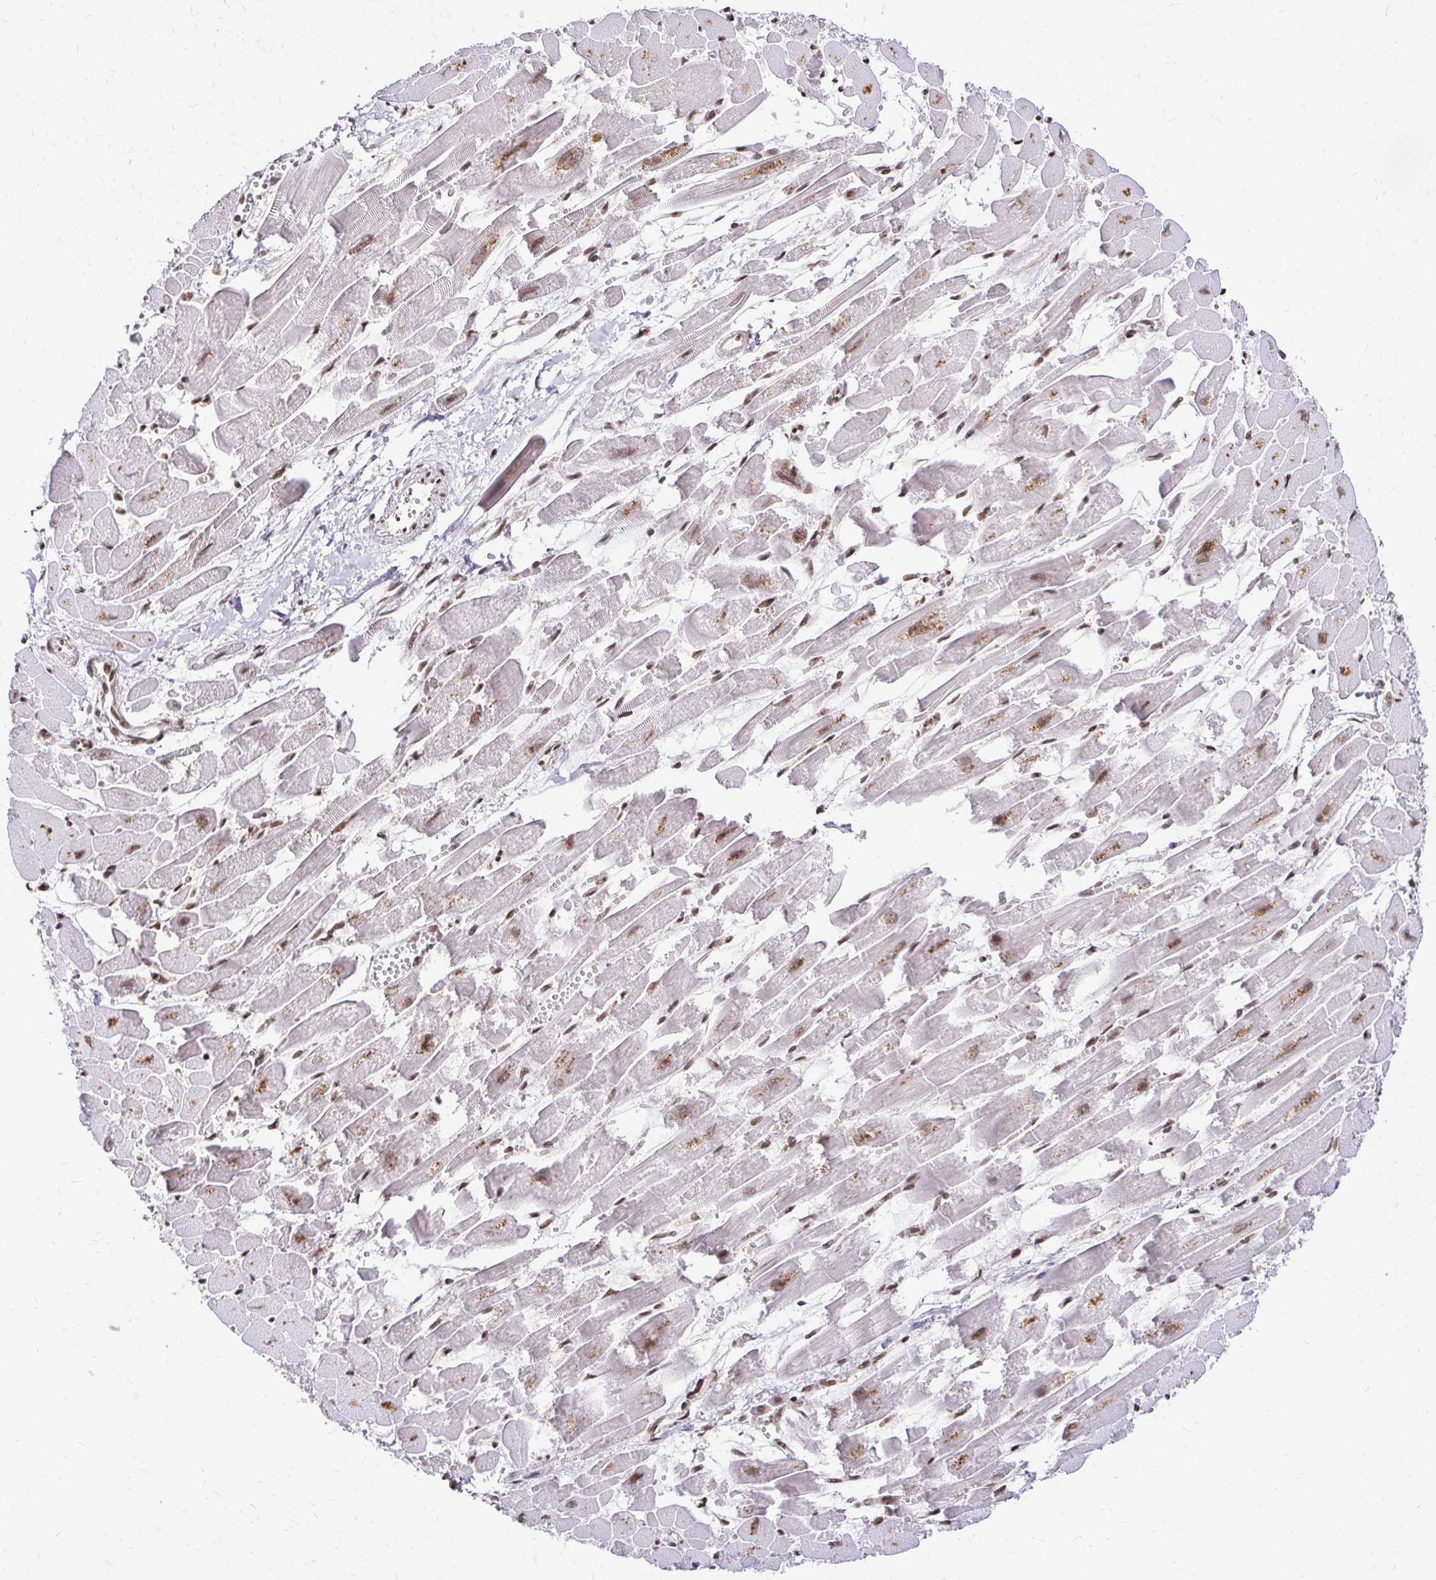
{"staining": {"intensity": "moderate", "quantity": ">75%", "location": "nuclear"}, "tissue": "heart muscle", "cell_type": "Cardiomyocytes", "image_type": "normal", "snomed": [{"axis": "morphology", "description": "Normal tissue, NOS"}, {"axis": "topography", "description": "Heart"}], "caption": "A brown stain shows moderate nuclear staining of a protein in cardiomyocytes of normal heart muscle. (IHC, brightfield microscopy, high magnification).", "gene": "GLYR1", "patient": {"sex": "female", "age": 52}}